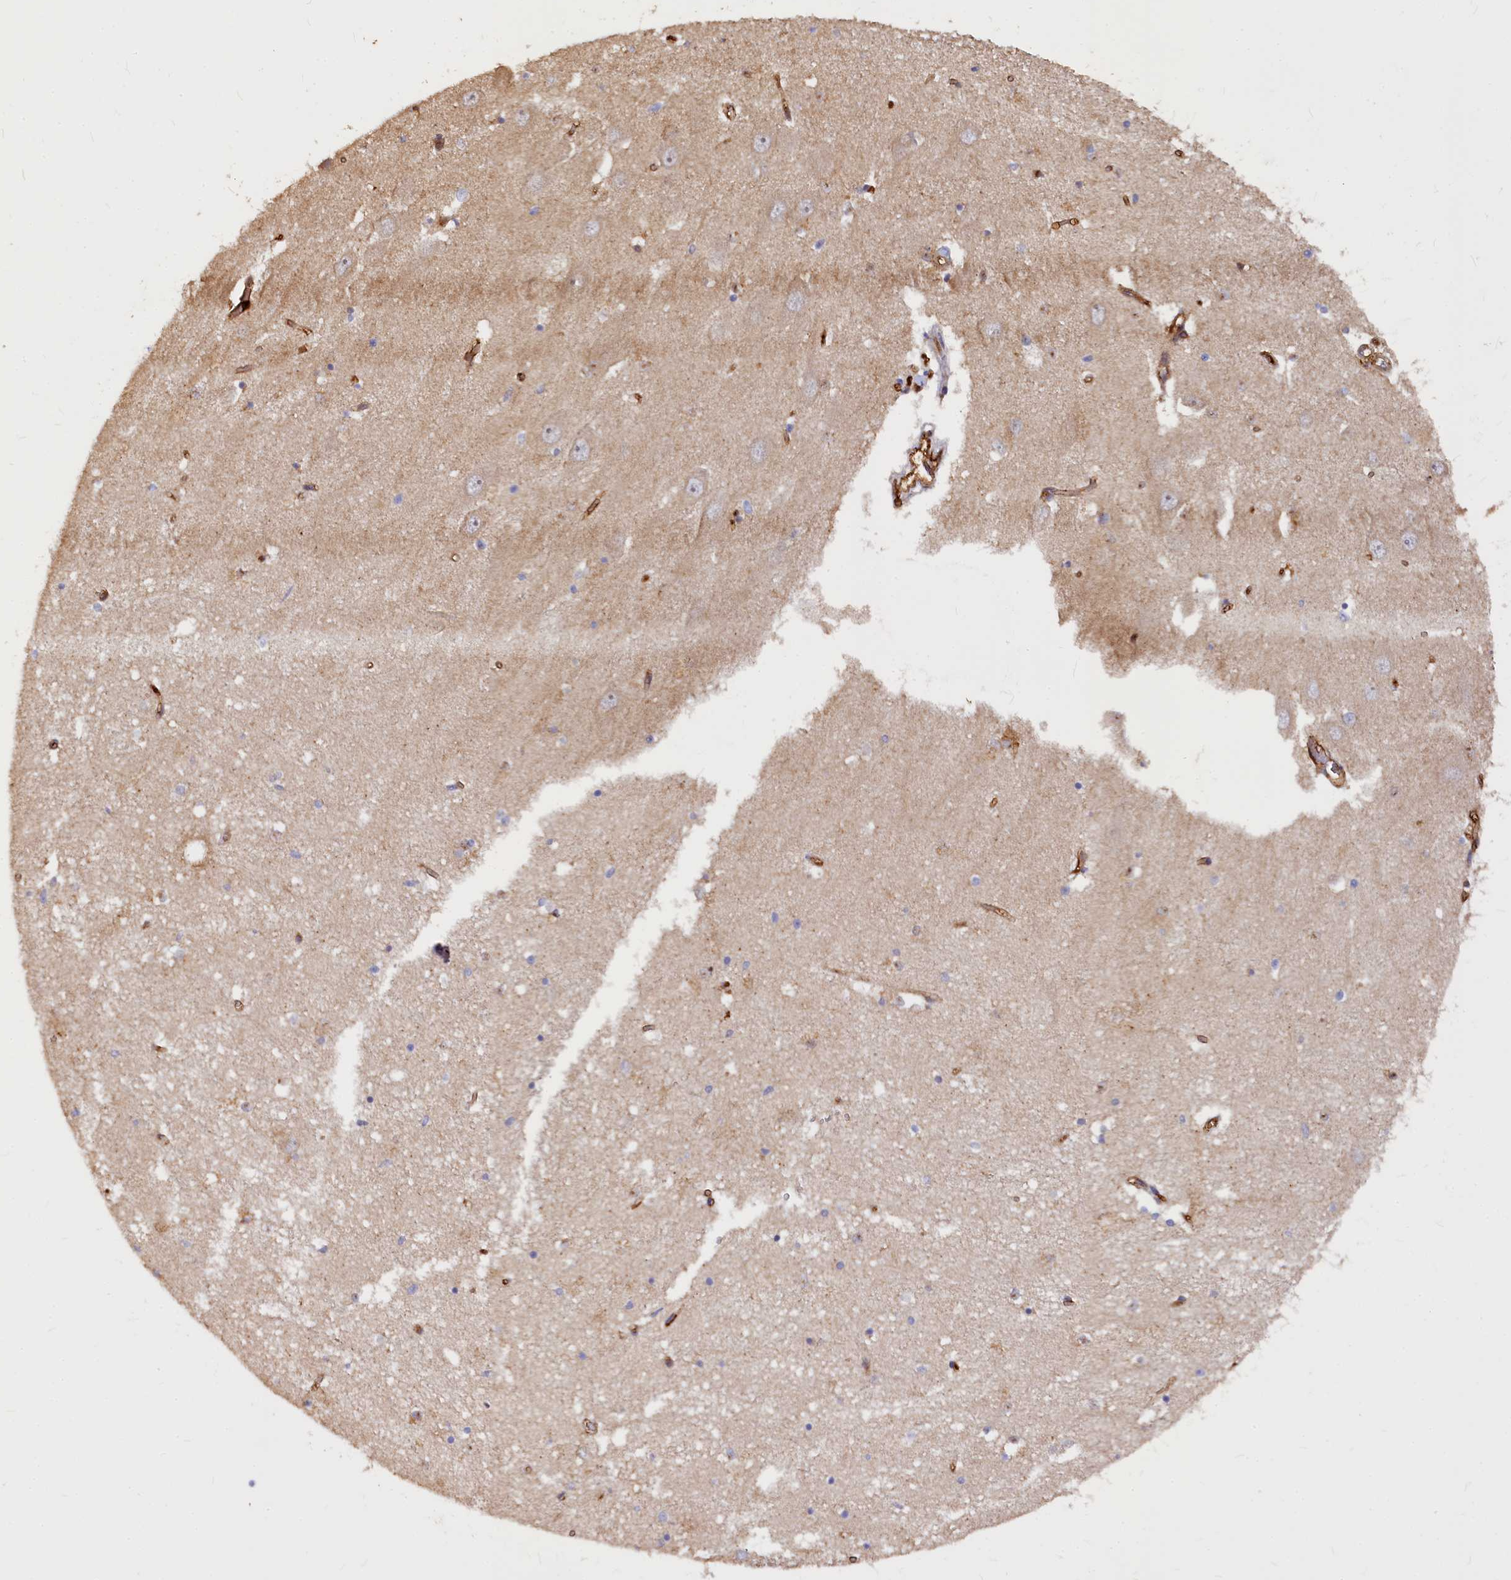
{"staining": {"intensity": "negative", "quantity": "none", "location": "none"}, "tissue": "hippocampus", "cell_type": "Glial cells", "image_type": "normal", "snomed": [{"axis": "morphology", "description": "Normal tissue, NOS"}, {"axis": "topography", "description": "Hippocampus"}], "caption": "Immunohistochemistry (IHC) photomicrograph of unremarkable hippocampus stained for a protein (brown), which demonstrates no staining in glial cells. (DAB (3,3'-diaminobenzidine) immunohistochemistry (IHC) with hematoxylin counter stain).", "gene": "ATG101", "patient": {"sex": "male", "age": 70}}